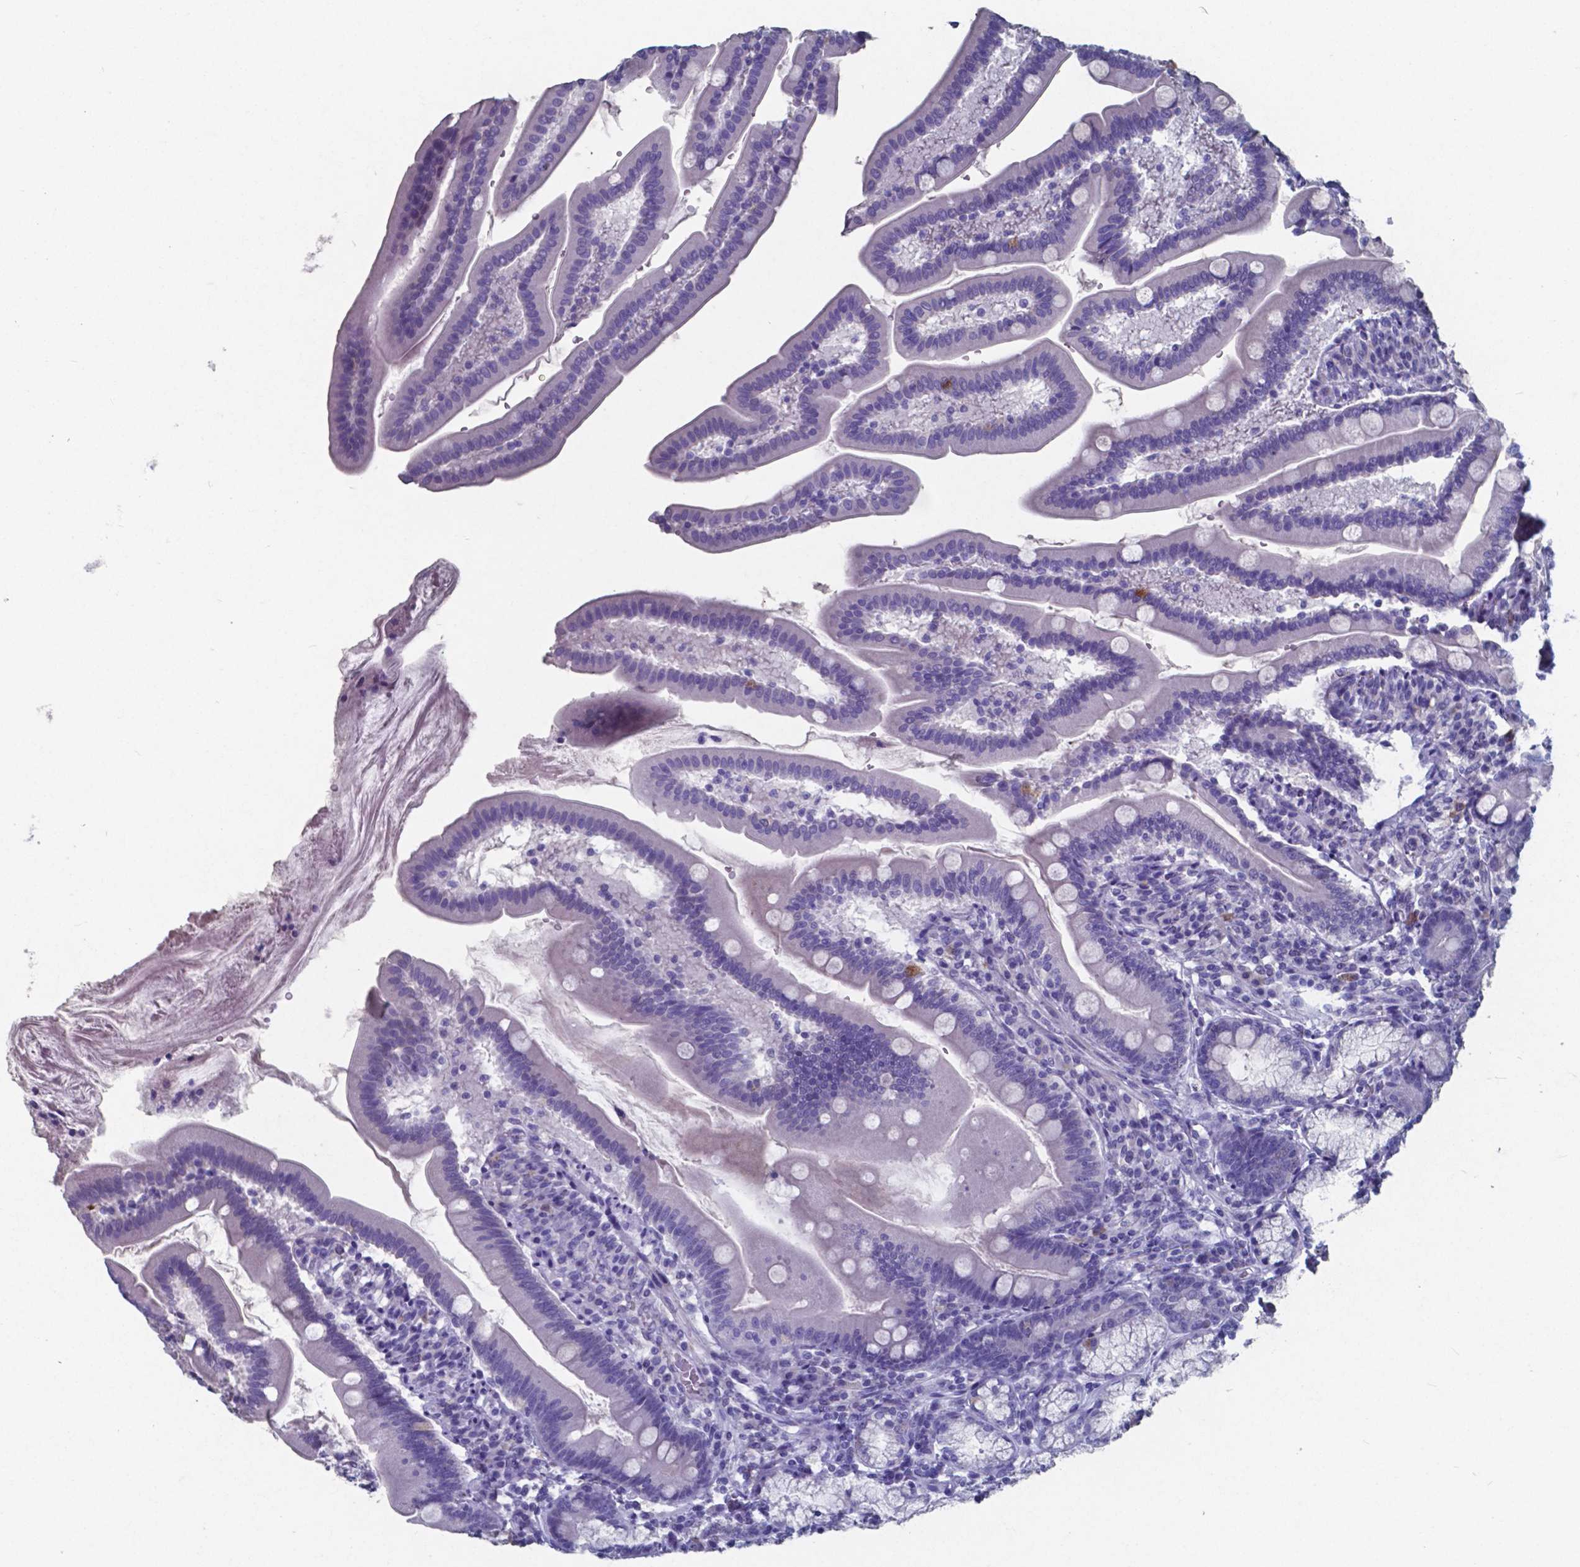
{"staining": {"intensity": "negative", "quantity": "none", "location": "none"}, "tissue": "duodenum", "cell_type": "Glandular cells", "image_type": "normal", "snomed": [{"axis": "morphology", "description": "Normal tissue, NOS"}, {"axis": "topography", "description": "Duodenum"}], "caption": "Protein analysis of normal duodenum displays no significant staining in glandular cells.", "gene": "TTR", "patient": {"sex": "female", "age": 67}}